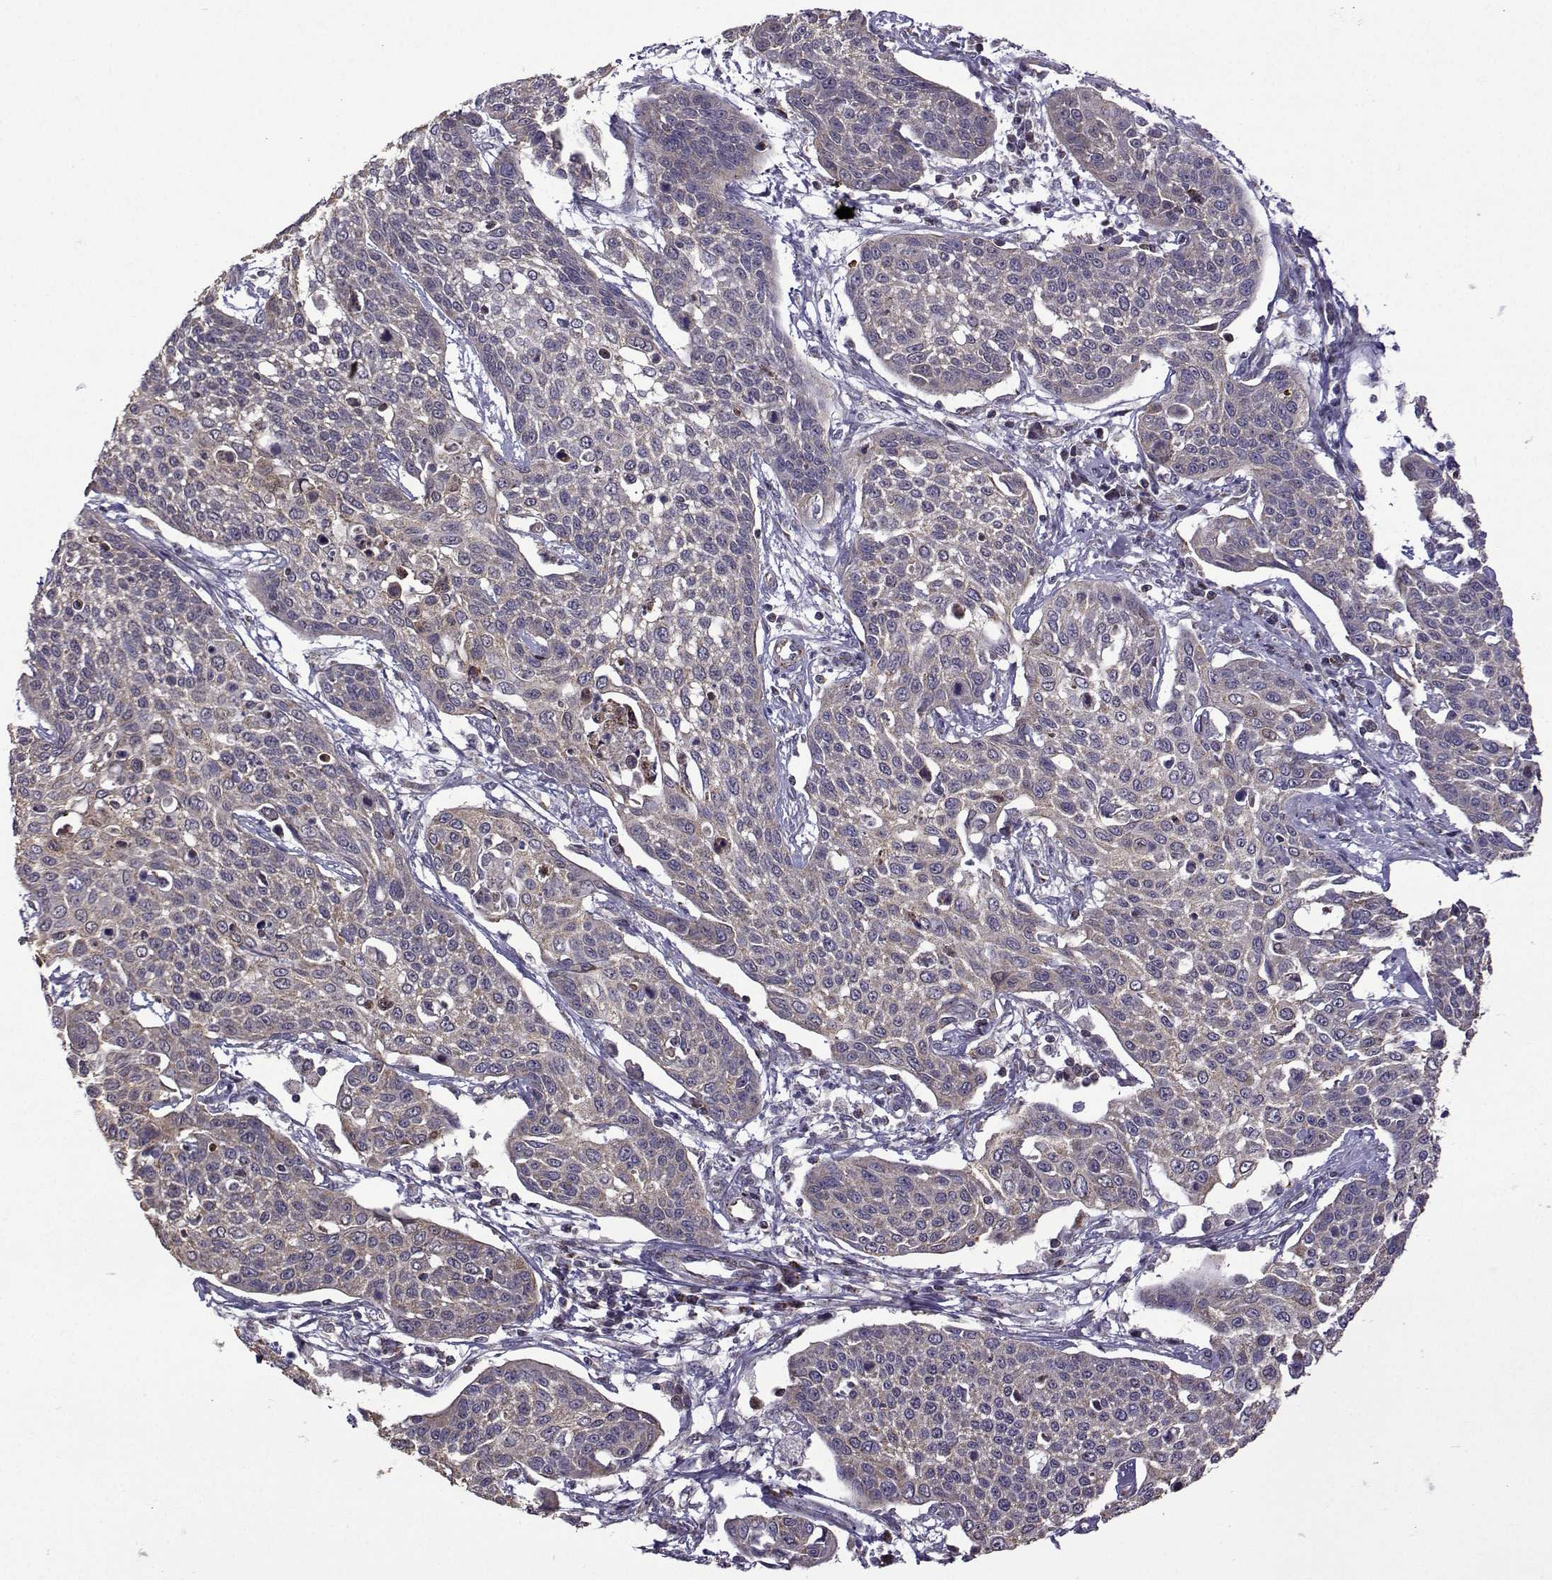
{"staining": {"intensity": "negative", "quantity": "none", "location": "none"}, "tissue": "cervical cancer", "cell_type": "Tumor cells", "image_type": "cancer", "snomed": [{"axis": "morphology", "description": "Squamous cell carcinoma, NOS"}, {"axis": "topography", "description": "Cervix"}], "caption": "Cervical cancer (squamous cell carcinoma) was stained to show a protein in brown. There is no significant positivity in tumor cells.", "gene": "TAB2", "patient": {"sex": "female", "age": 34}}